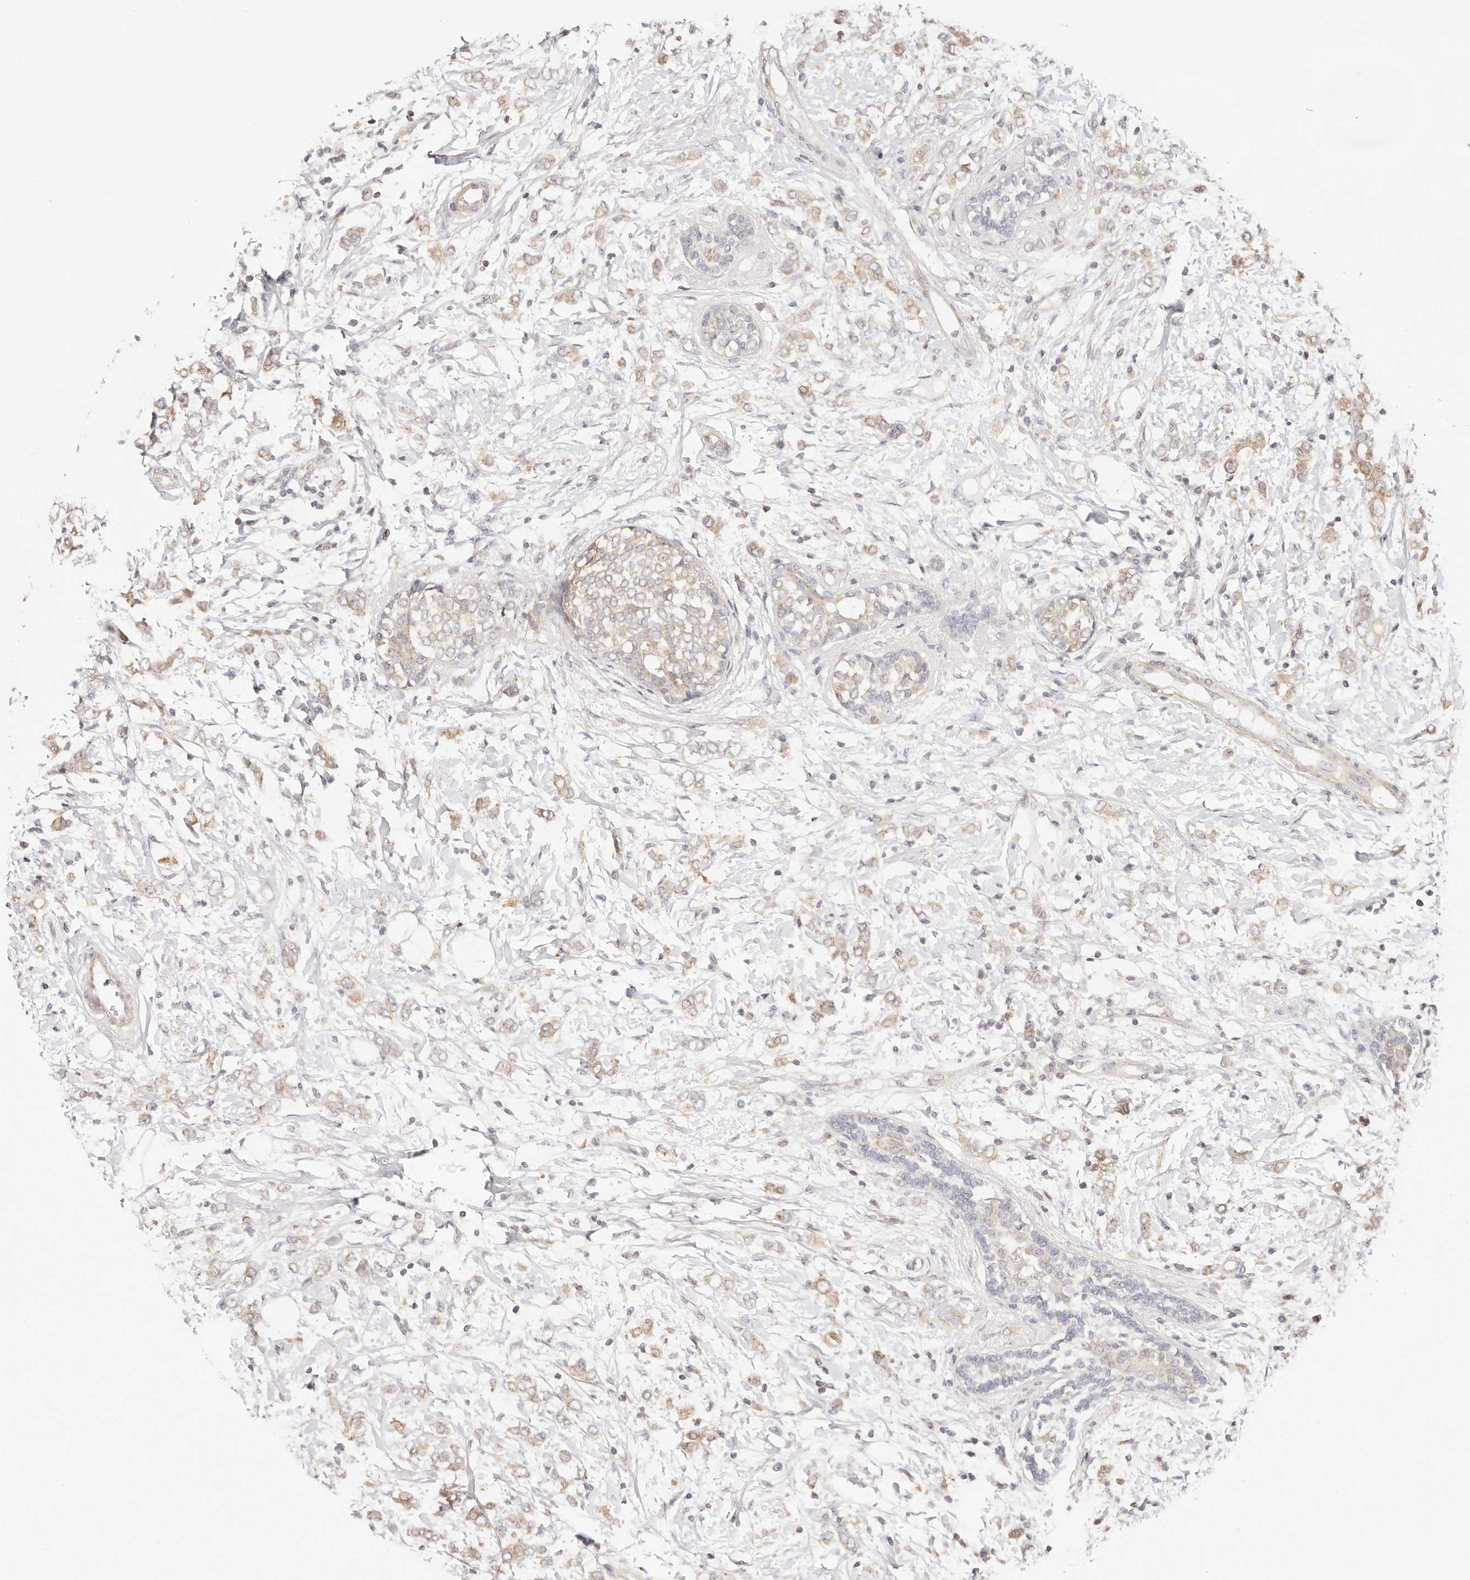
{"staining": {"intensity": "weak", "quantity": ">75%", "location": "cytoplasmic/membranous"}, "tissue": "breast cancer", "cell_type": "Tumor cells", "image_type": "cancer", "snomed": [{"axis": "morphology", "description": "Normal tissue, NOS"}, {"axis": "morphology", "description": "Lobular carcinoma"}, {"axis": "topography", "description": "Breast"}], "caption": "Weak cytoplasmic/membranous staining is appreciated in about >75% of tumor cells in lobular carcinoma (breast).", "gene": "KCMF1", "patient": {"sex": "female", "age": 47}}